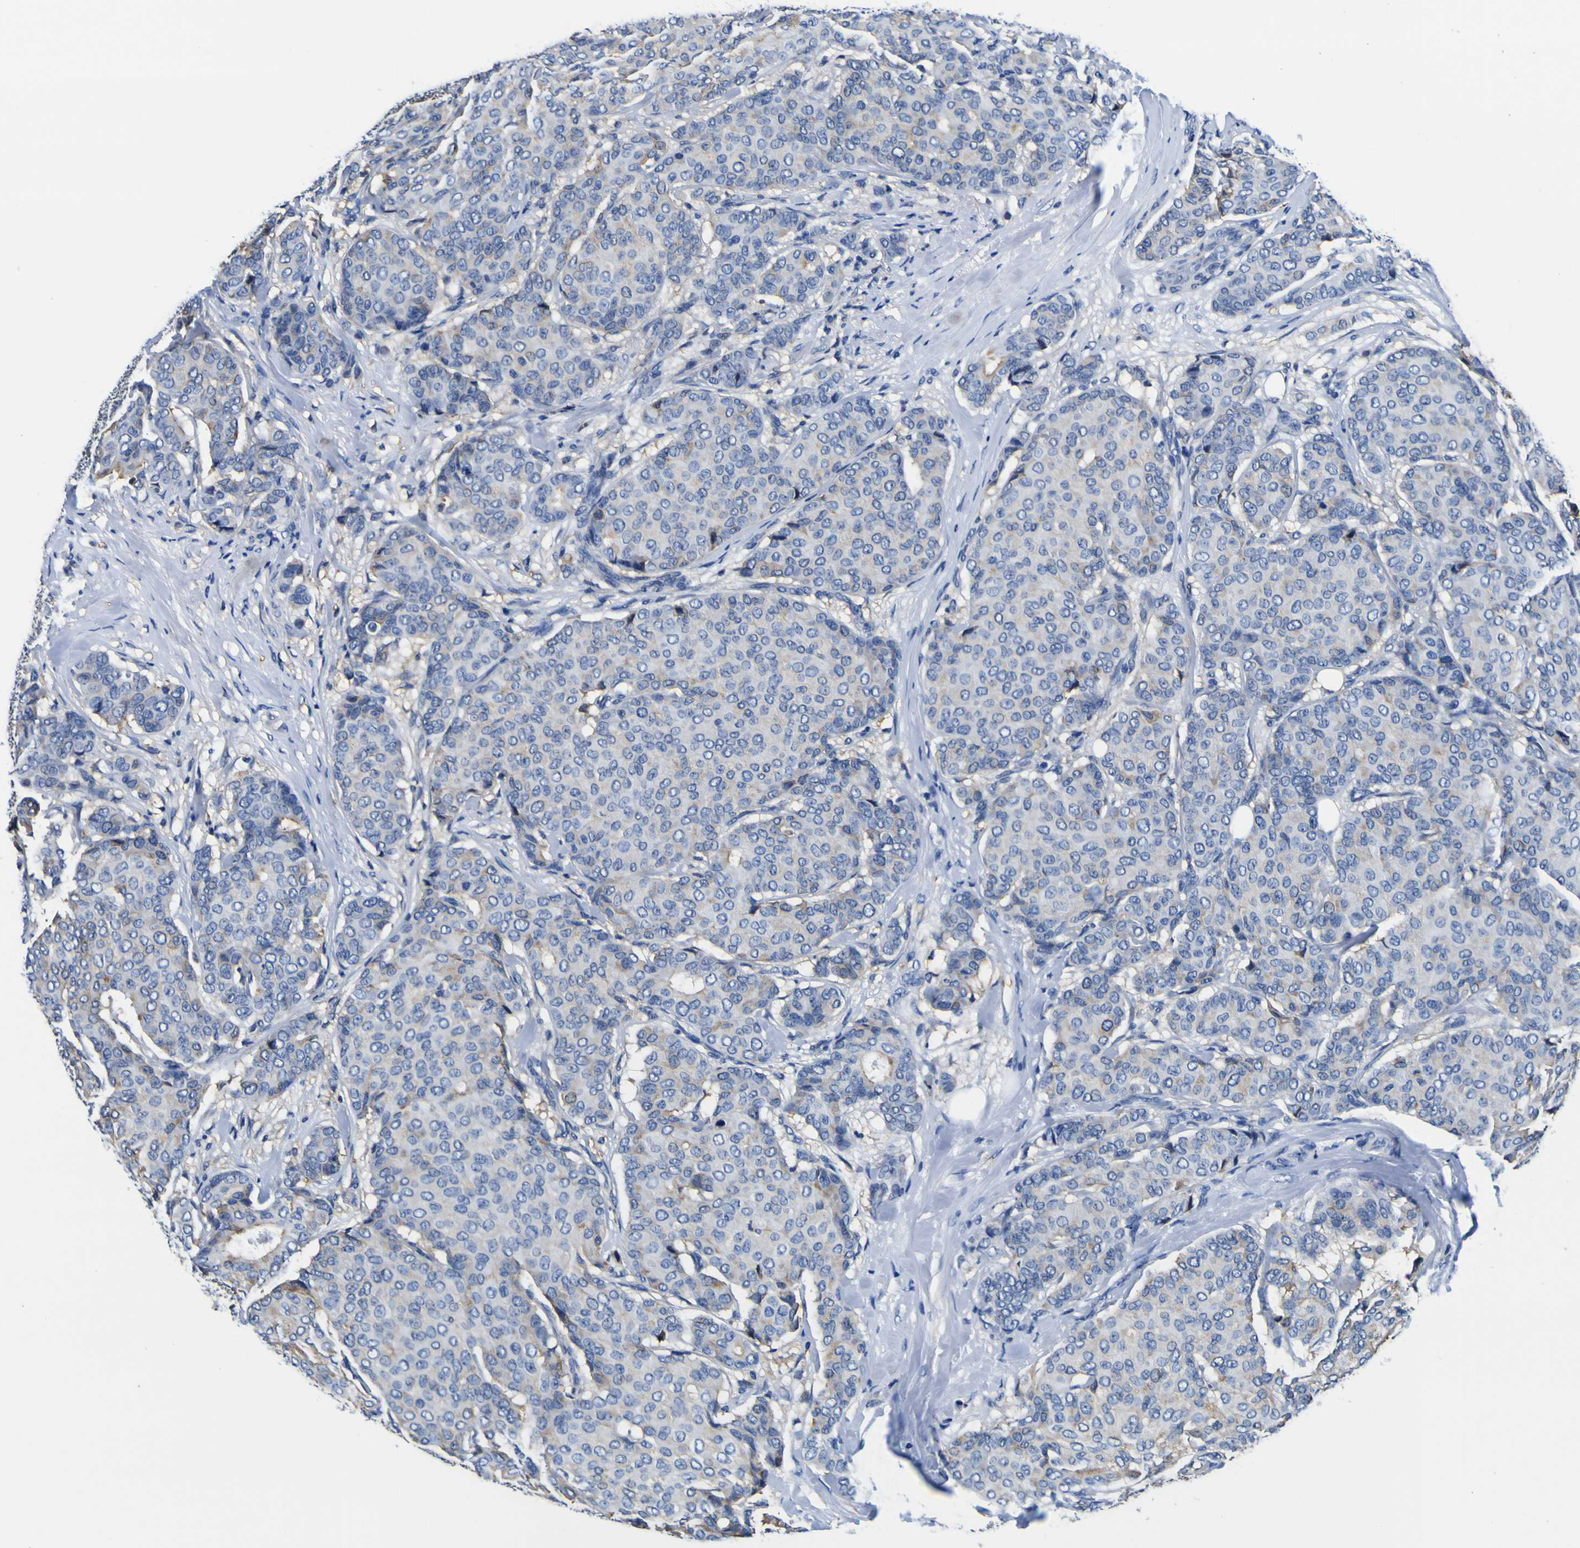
{"staining": {"intensity": "moderate", "quantity": "<25%", "location": "cytoplasmic/membranous"}, "tissue": "breast cancer", "cell_type": "Tumor cells", "image_type": "cancer", "snomed": [{"axis": "morphology", "description": "Duct carcinoma"}, {"axis": "topography", "description": "Breast"}], "caption": "Breast infiltrating ductal carcinoma stained for a protein shows moderate cytoplasmic/membranous positivity in tumor cells. The protein is shown in brown color, while the nuclei are stained blue.", "gene": "PXDN", "patient": {"sex": "female", "age": 75}}